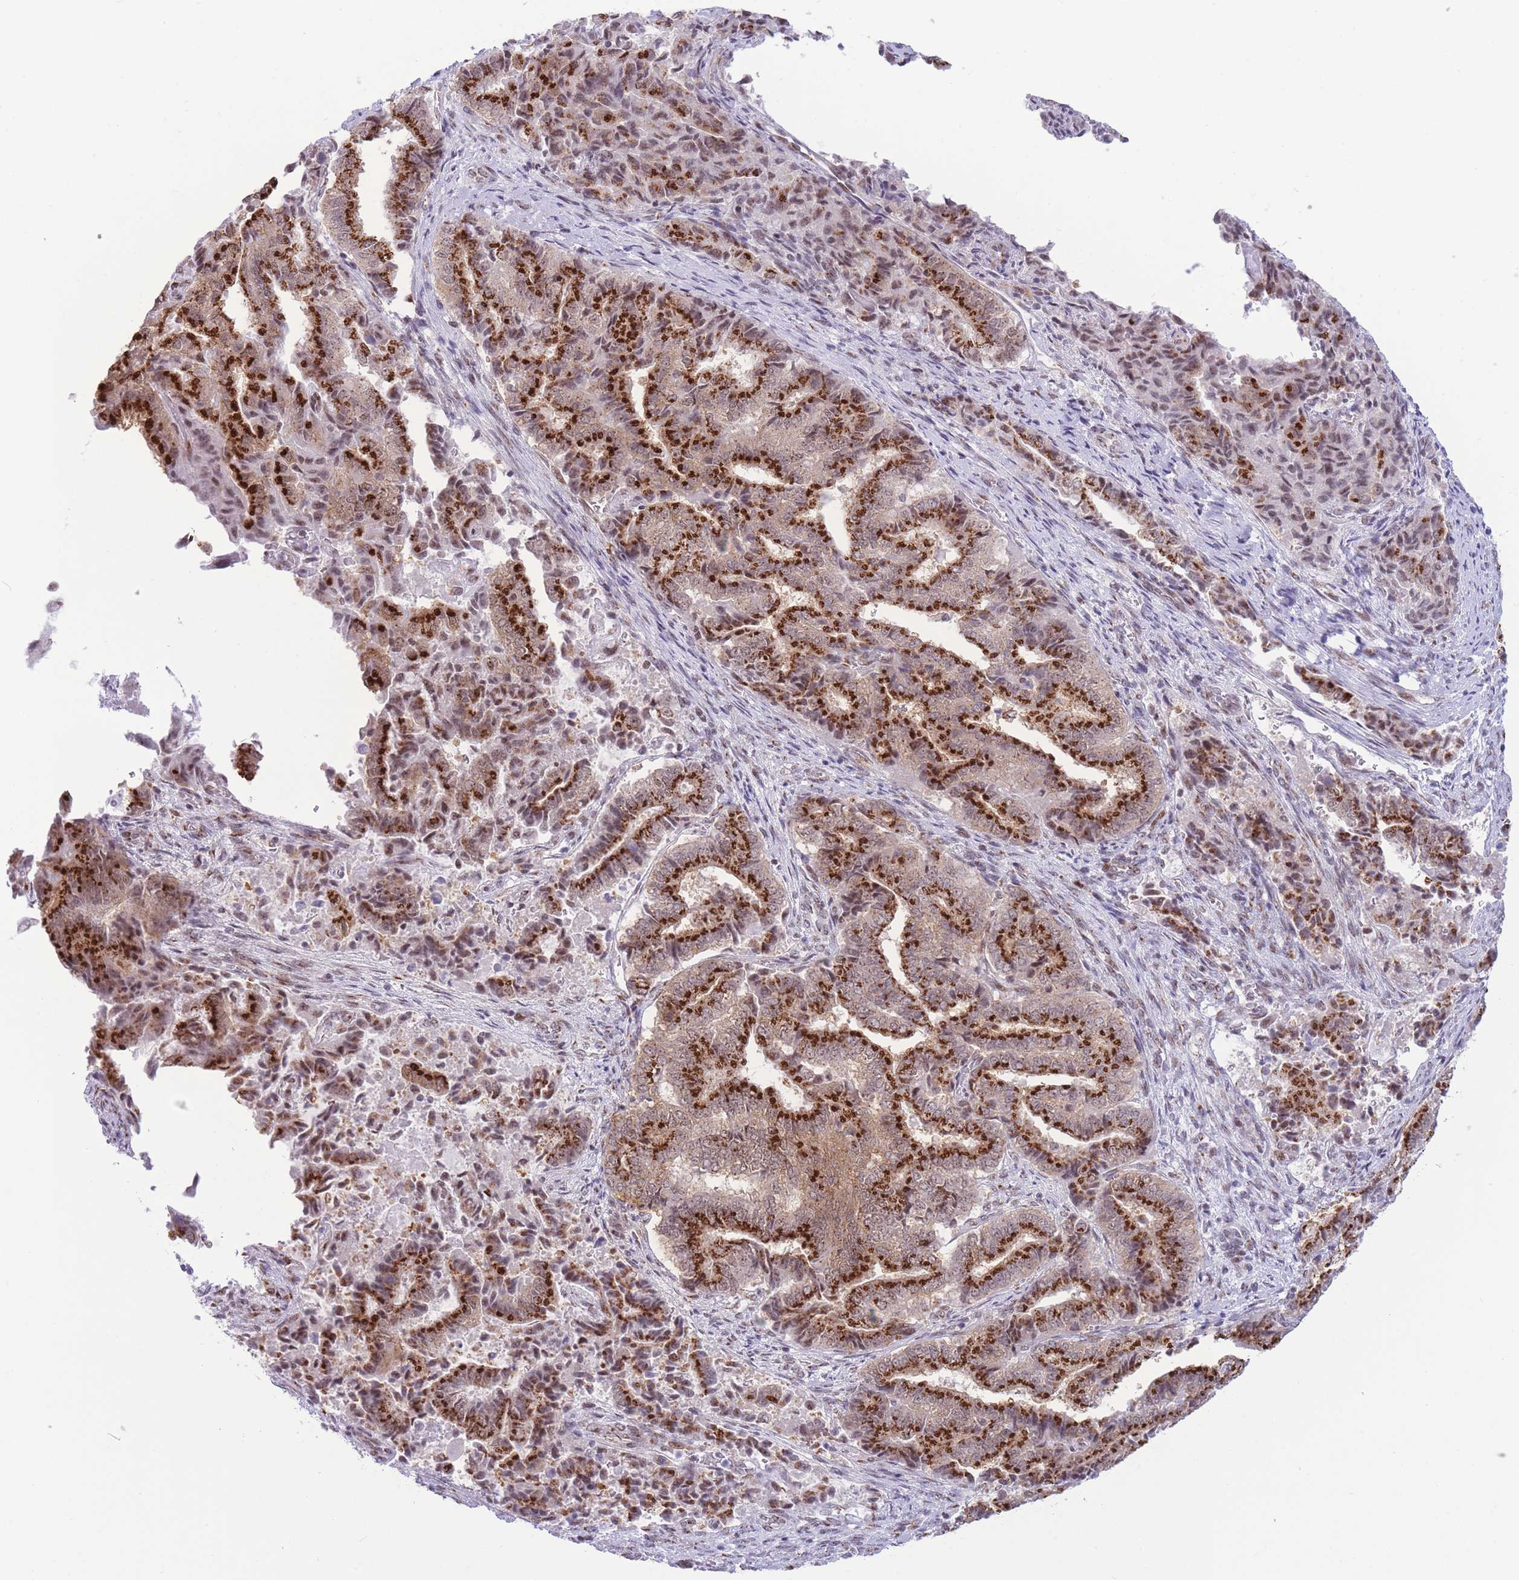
{"staining": {"intensity": "strong", "quantity": ">75%", "location": "cytoplasmic/membranous,nuclear"}, "tissue": "endometrial cancer", "cell_type": "Tumor cells", "image_type": "cancer", "snomed": [{"axis": "morphology", "description": "Adenocarcinoma, NOS"}, {"axis": "topography", "description": "Endometrium"}], "caption": "Protein staining displays strong cytoplasmic/membranous and nuclear staining in about >75% of tumor cells in adenocarcinoma (endometrial).", "gene": "INO80C", "patient": {"sex": "female", "age": 80}}